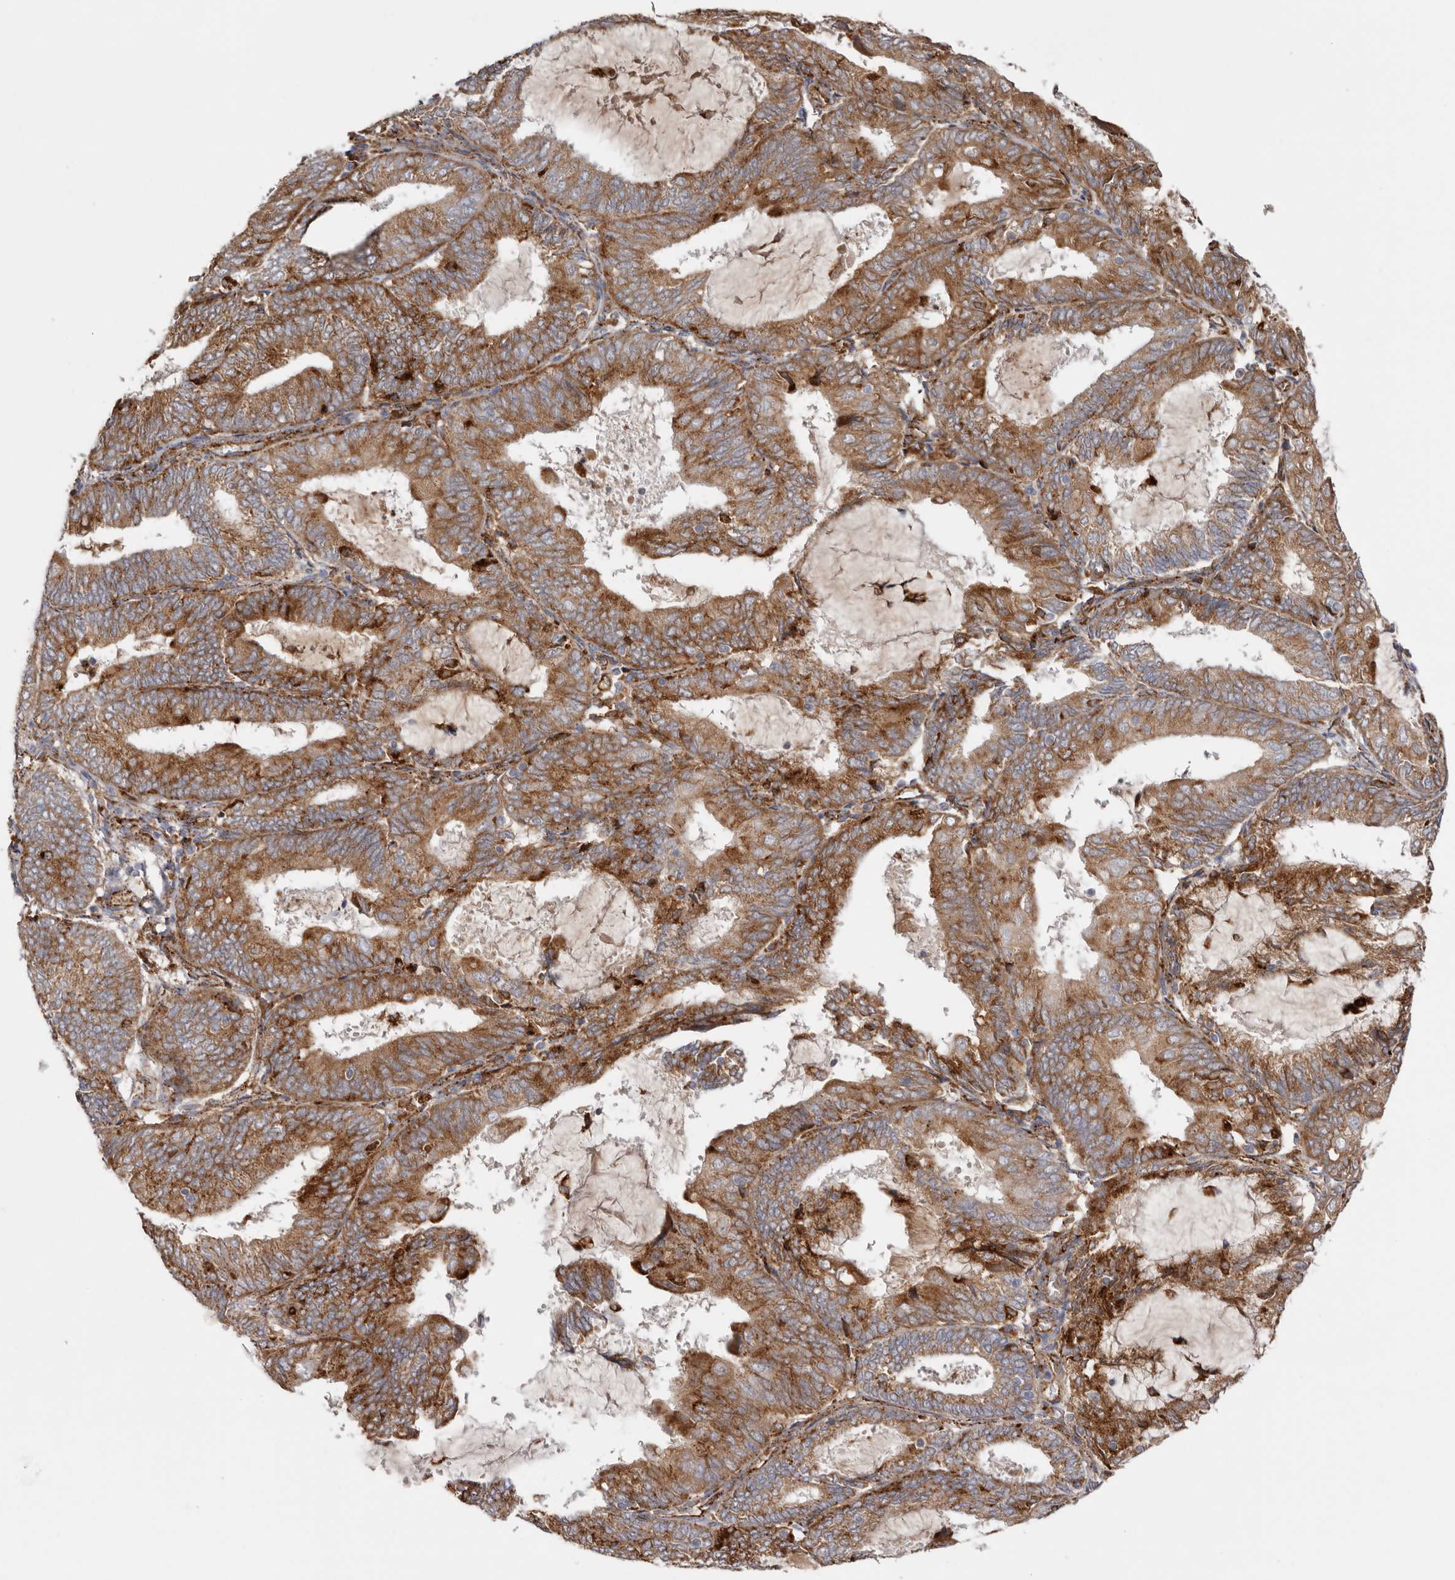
{"staining": {"intensity": "strong", "quantity": ">75%", "location": "cytoplasmic/membranous"}, "tissue": "endometrial cancer", "cell_type": "Tumor cells", "image_type": "cancer", "snomed": [{"axis": "morphology", "description": "Adenocarcinoma, NOS"}, {"axis": "topography", "description": "Endometrium"}], "caption": "Human endometrial cancer (adenocarcinoma) stained with a protein marker exhibits strong staining in tumor cells.", "gene": "GRN", "patient": {"sex": "female", "age": 81}}